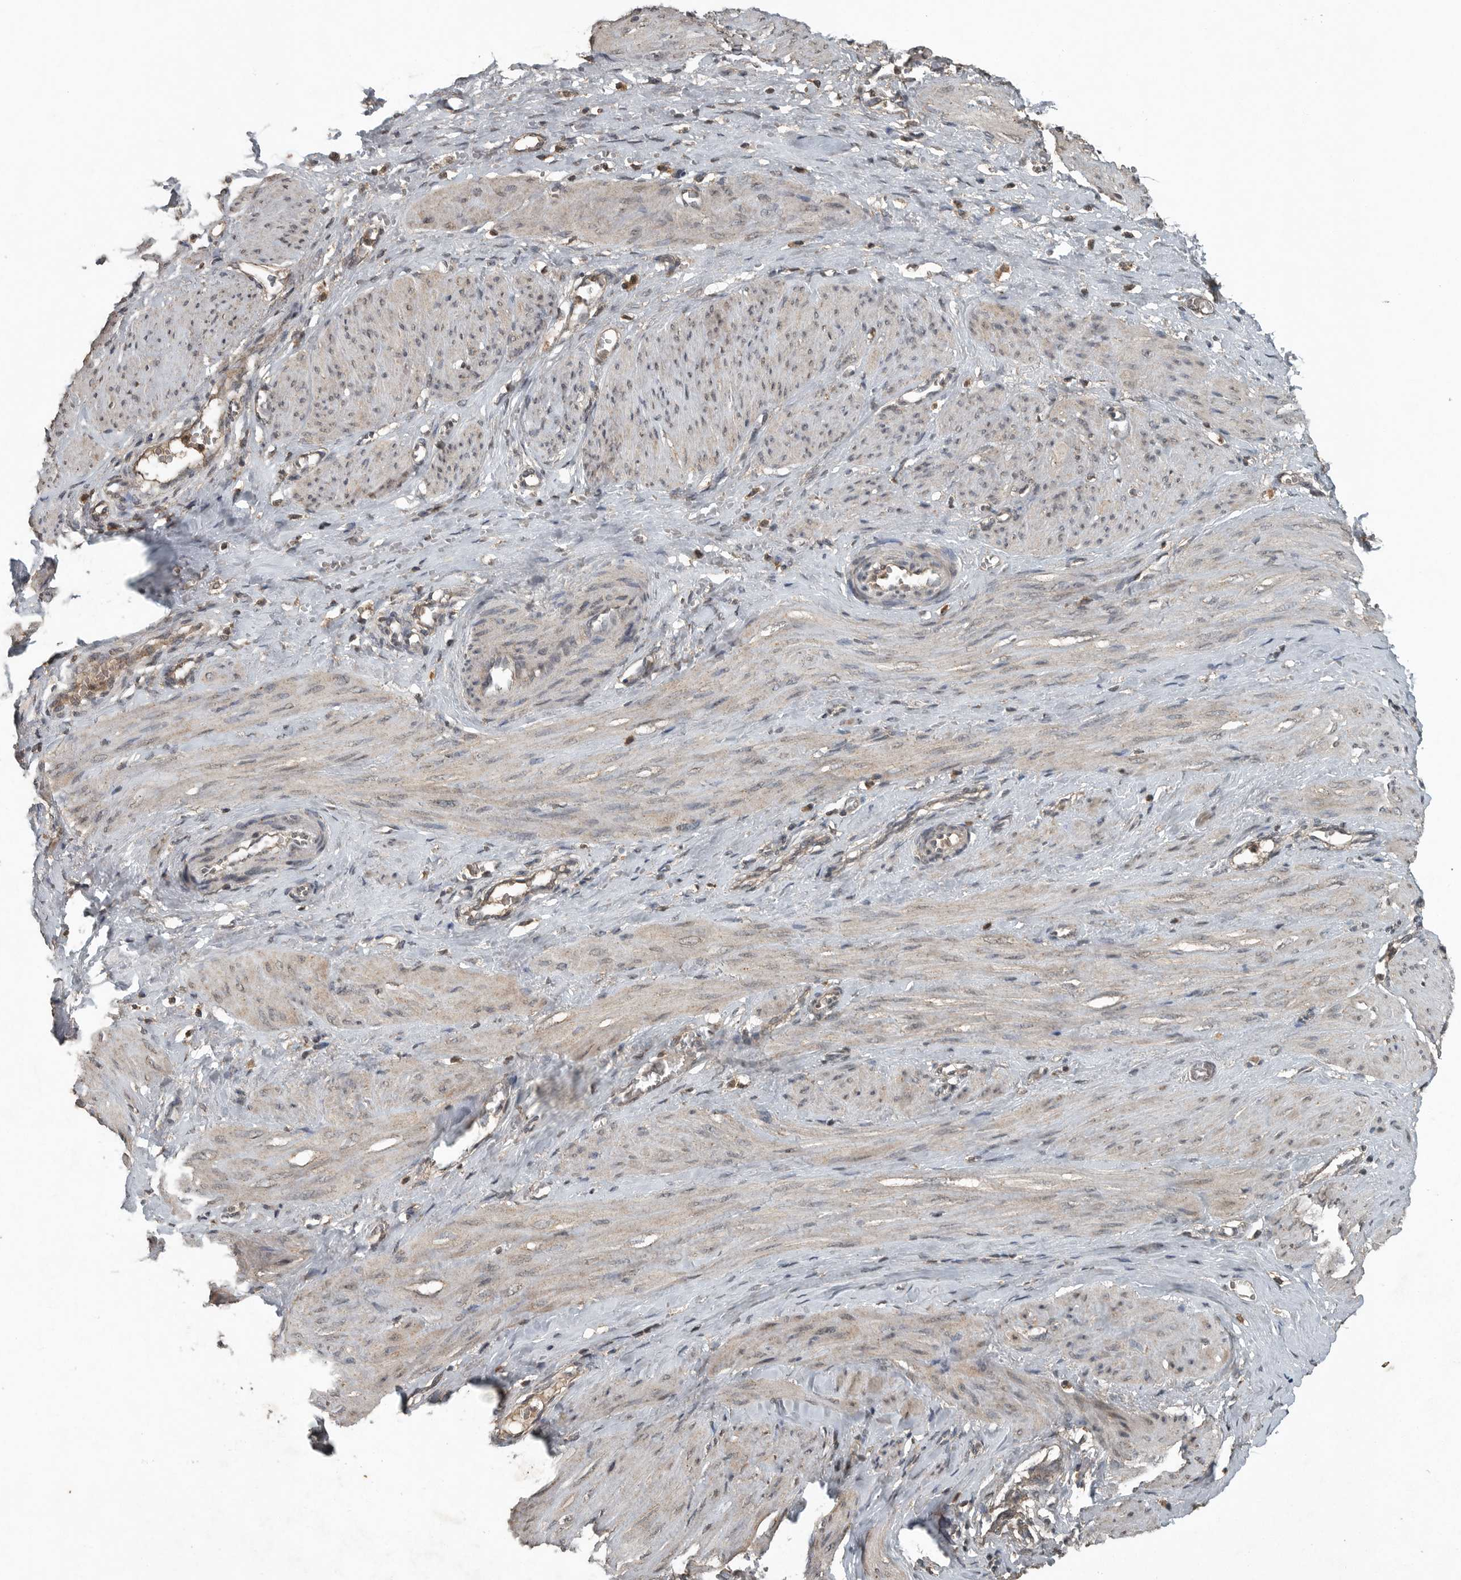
{"staining": {"intensity": "weak", "quantity": ">75%", "location": "cytoplasmic/membranous"}, "tissue": "smooth muscle", "cell_type": "Smooth muscle cells", "image_type": "normal", "snomed": [{"axis": "morphology", "description": "Normal tissue, NOS"}, {"axis": "topography", "description": "Endometrium"}], "caption": "About >75% of smooth muscle cells in unremarkable smooth muscle display weak cytoplasmic/membranous protein expression as visualized by brown immunohistochemical staining.", "gene": "IL6ST", "patient": {"sex": "female", "age": 33}}